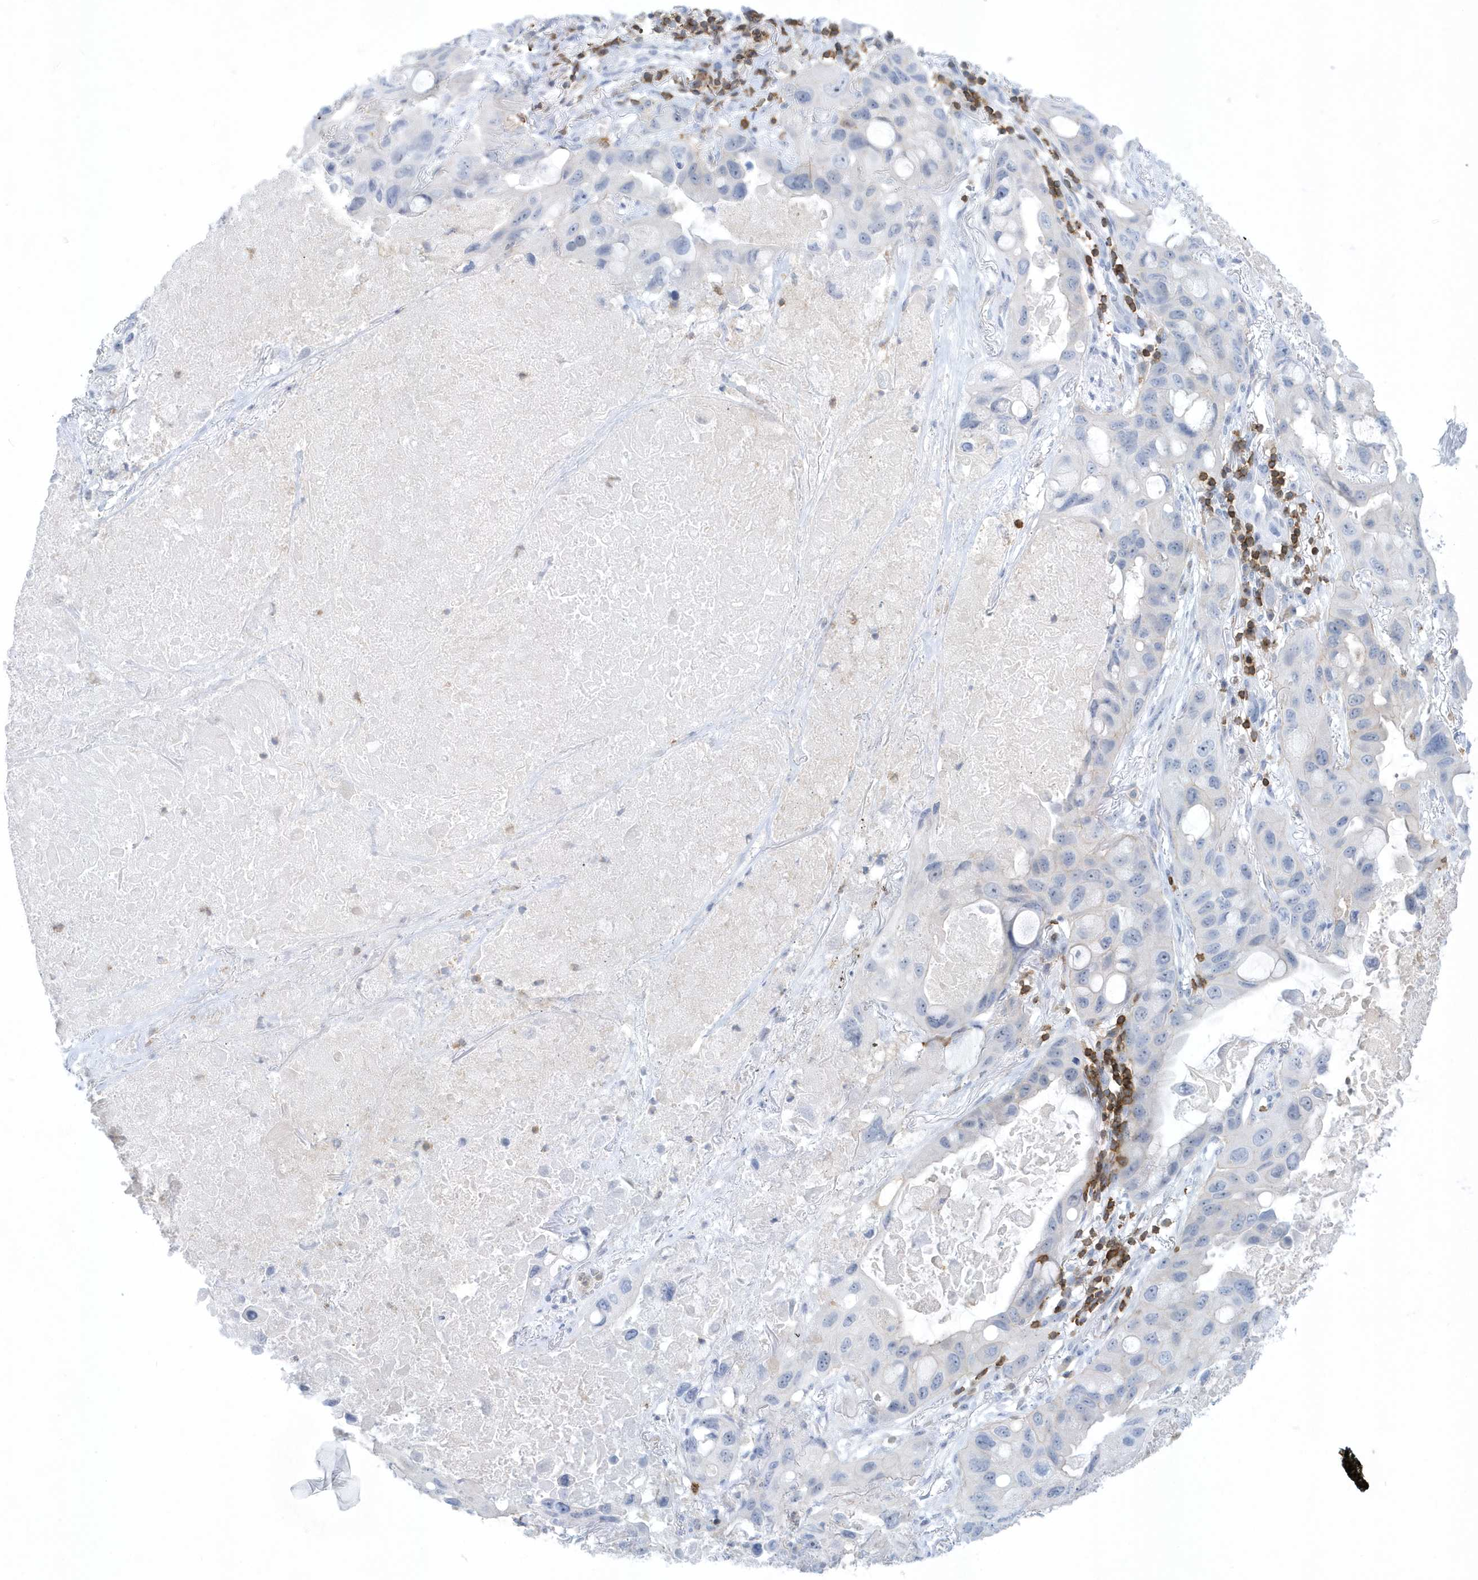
{"staining": {"intensity": "negative", "quantity": "none", "location": "none"}, "tissue": "lung cancer", "cell_type": "Tumor cells", "image_type": "cancer", "snomed": [{"axis": "morphology", "description": "Squamous cell carcinoma, NOS"}, {"axis": "topography", "description": "Lung"}], "caption": "DAB (3,3'-diaminobenzidine) immunohistochemical staining of squamous cell carcinoma (lung) demonstrates no significant staining in tumor cells.", "gene": "PSD4", "patient": {"sex": "female", "age": 73}}